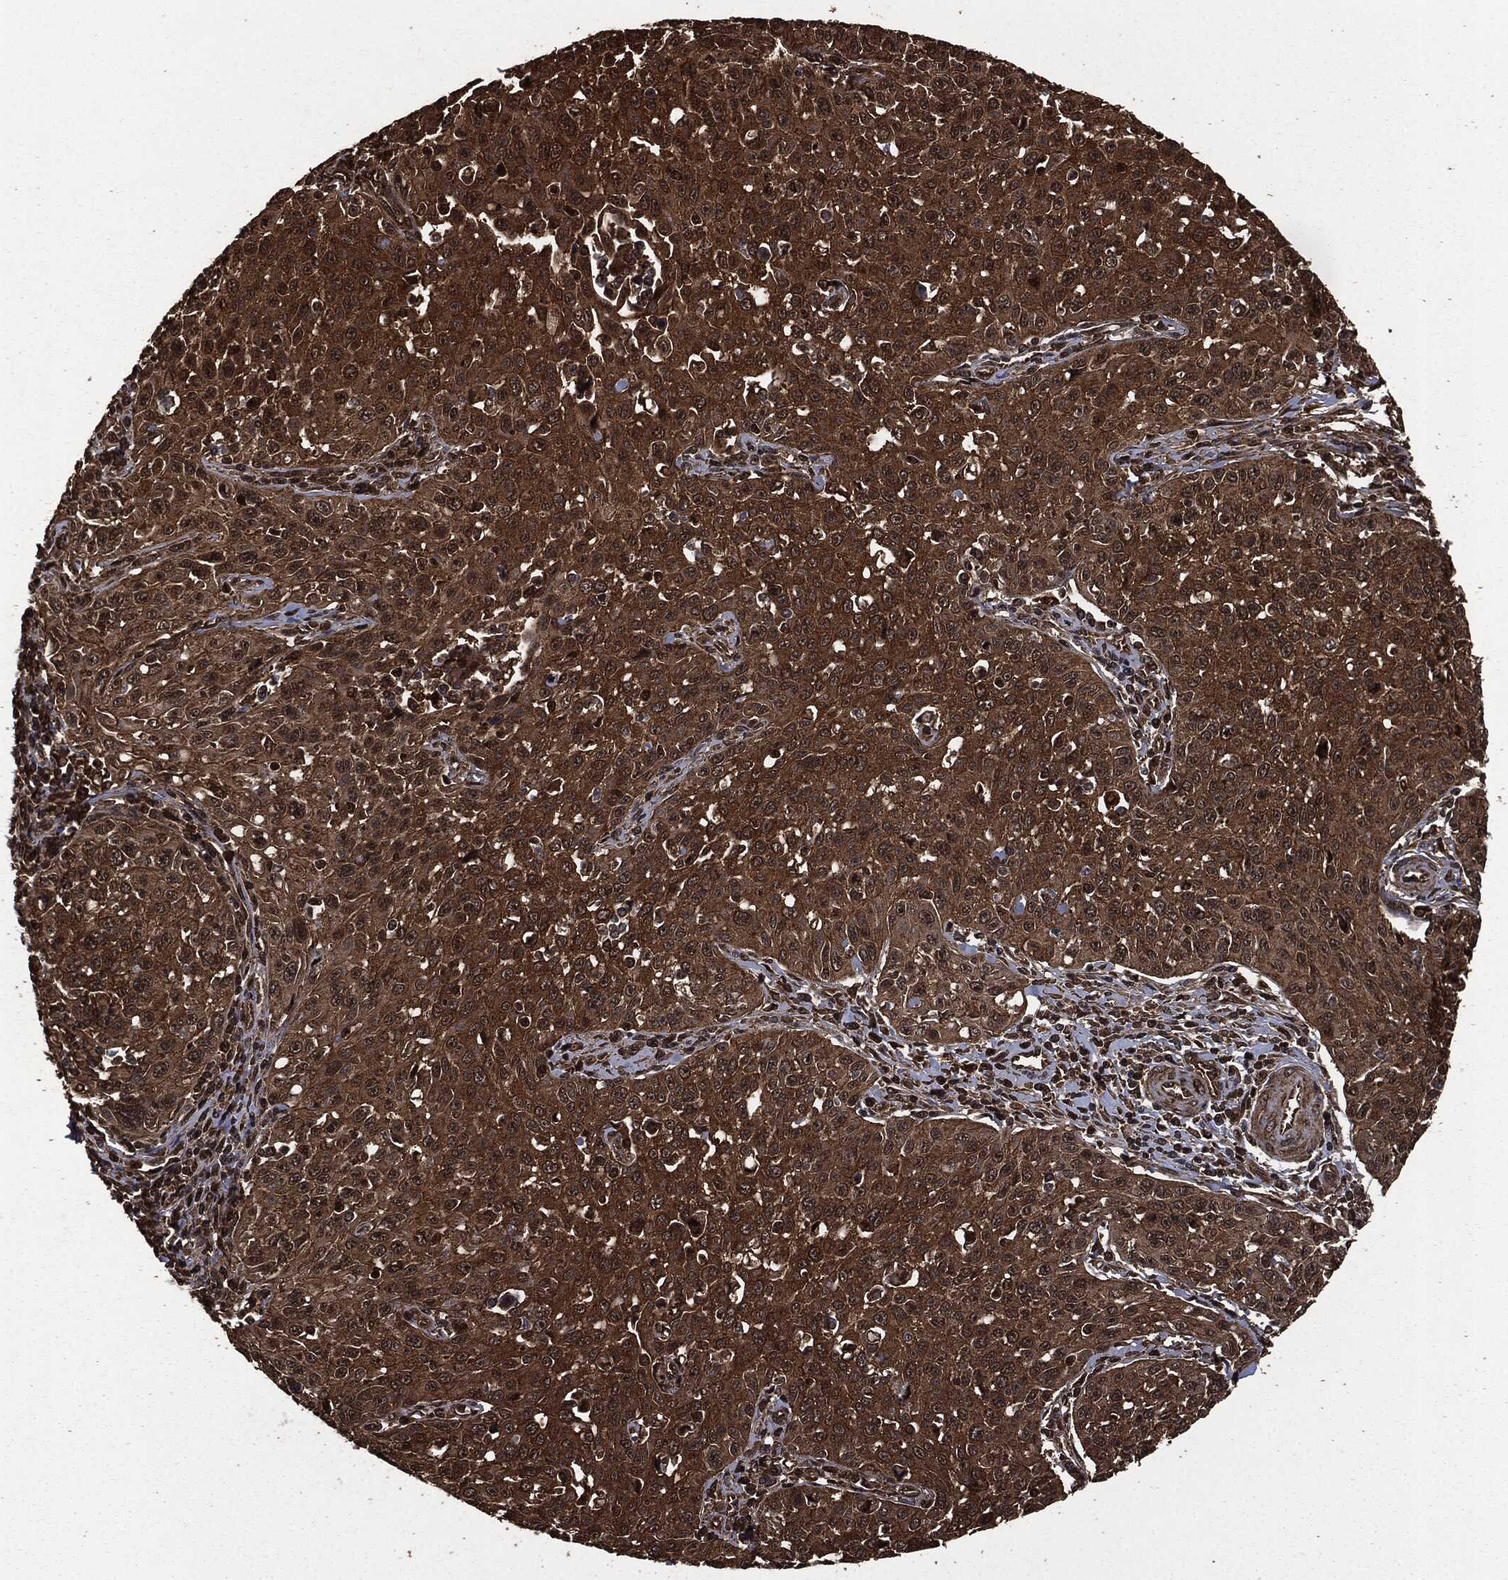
{"staining": {"intensity": "strong", "quantity": ">75%", "location": "cytoplasmic/membranous"}, "tissue": "cervical cancer", "cell_type": "Tumor cells", "image_type": "cancer", "snomed": [{"axis": "morphology", "description": "Squamous cell carcinoma, NOS"}, {"axis": "topography", "description": "Cervix"}], "caption": "IHC (DAB) staining of cervical squamous cell carcinoma displays strong cytoplasmic/membranous protein staining in about >75% of tumor cells. The staining was performed using DAB, with brown indicating positive protein expression. Nuclei are stained blue with hematoxylin.", "gene": "HRAS", "patient": {"sex": "female", "age": 26}}